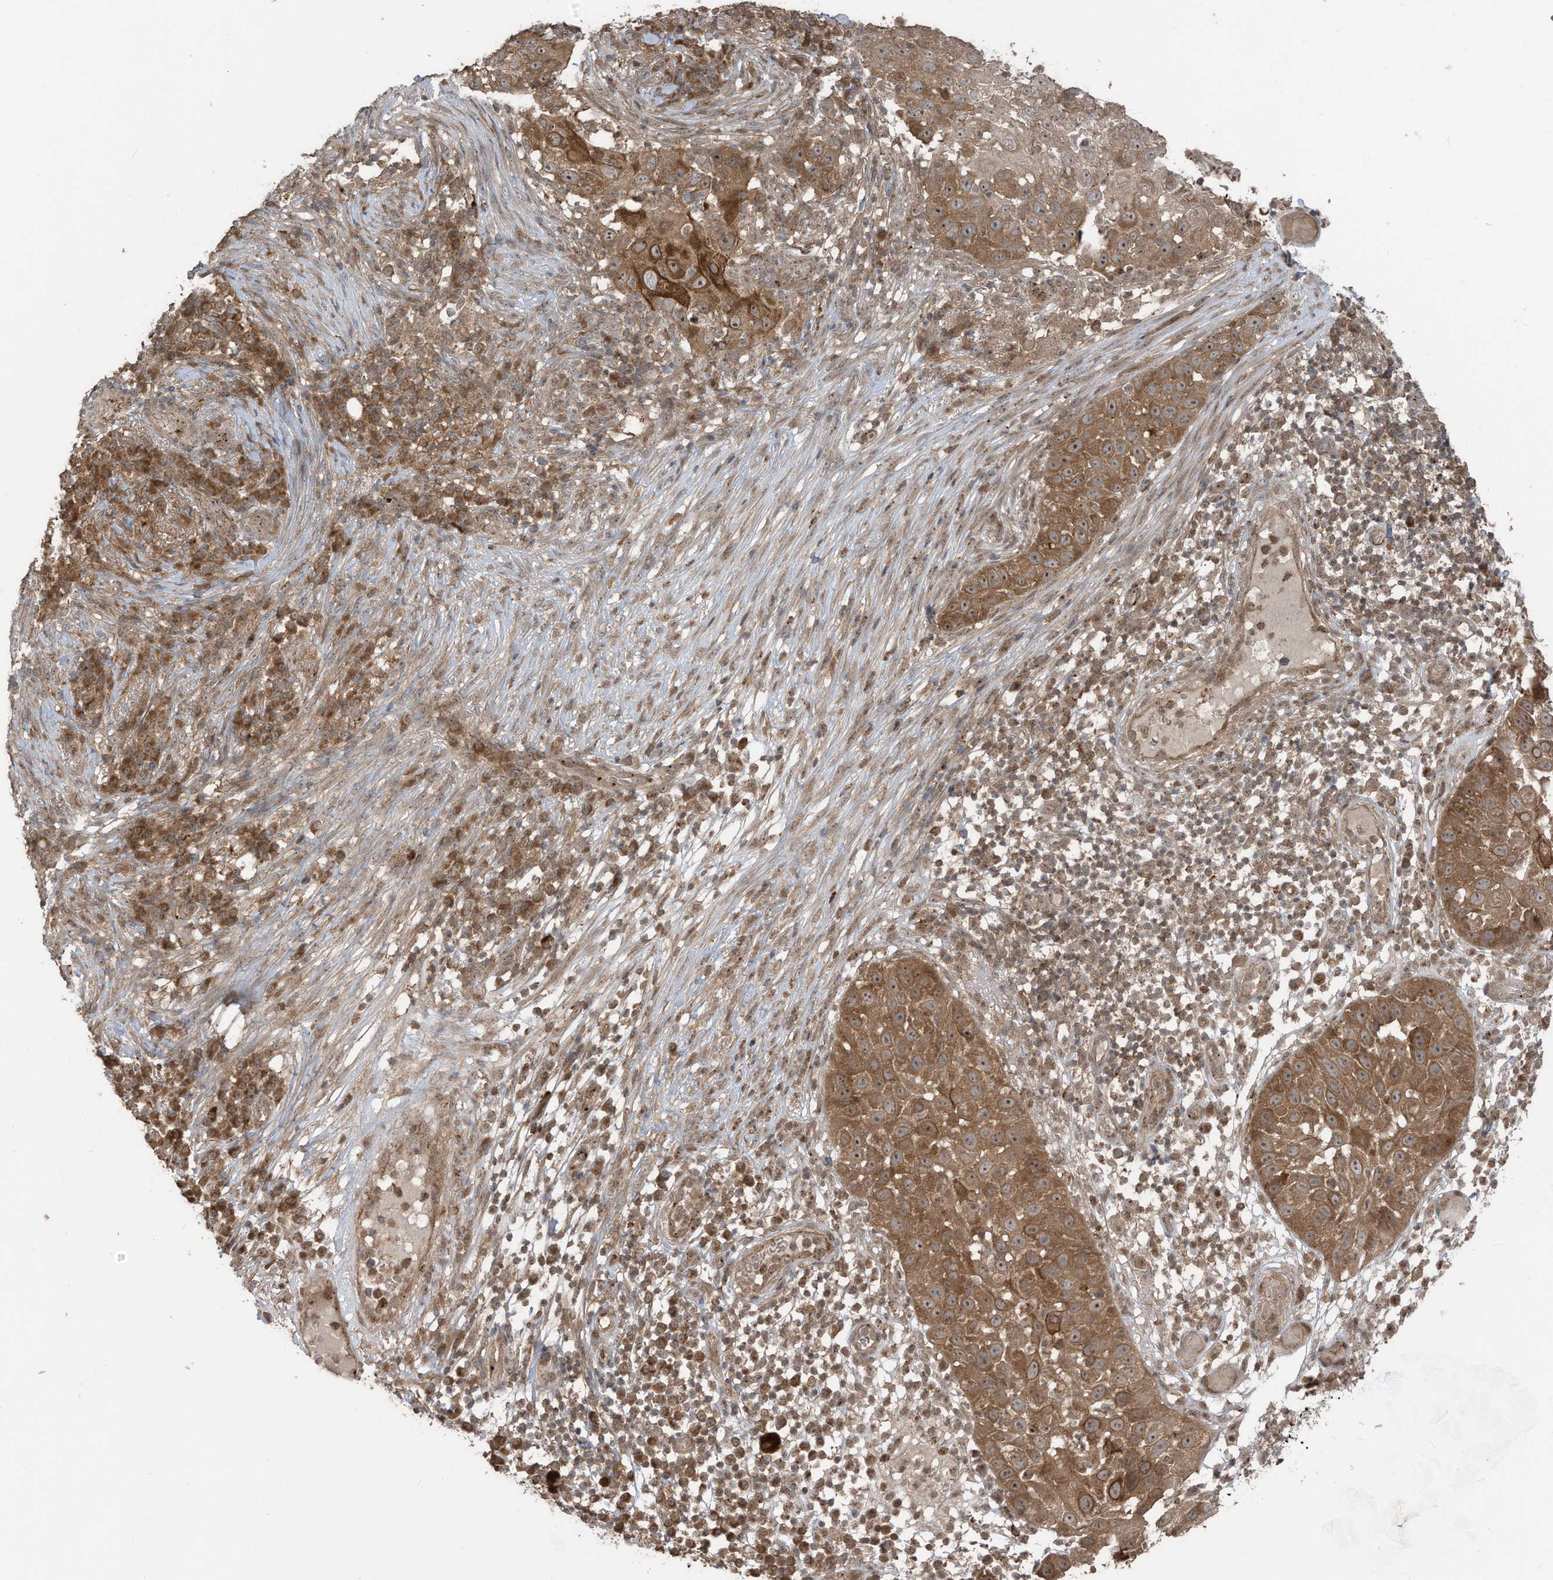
{"staining": {"intensity": "moderate", "quantity": ">75%", "location": "cytoplasmic/membranous,nuclear"}, "tissue": "skin cancer", "cell_type": "Tumor cells", "image_type": "cancer", "snomed": [{"axis": "morphology", "description": "Squamous cell carcinoma, NOS"}, {"axis": "topography", "description": "Skin"}], "caption": "There is medium levels of moderate cytoplasmic/membranous and nuclear positivity in tumor cells of squamous cell carcinoma (skin), as demonstrated by immunohistochemical staining (brown color).", "gene": "CARF", "patient": {"sex": "female", "age": 44}}